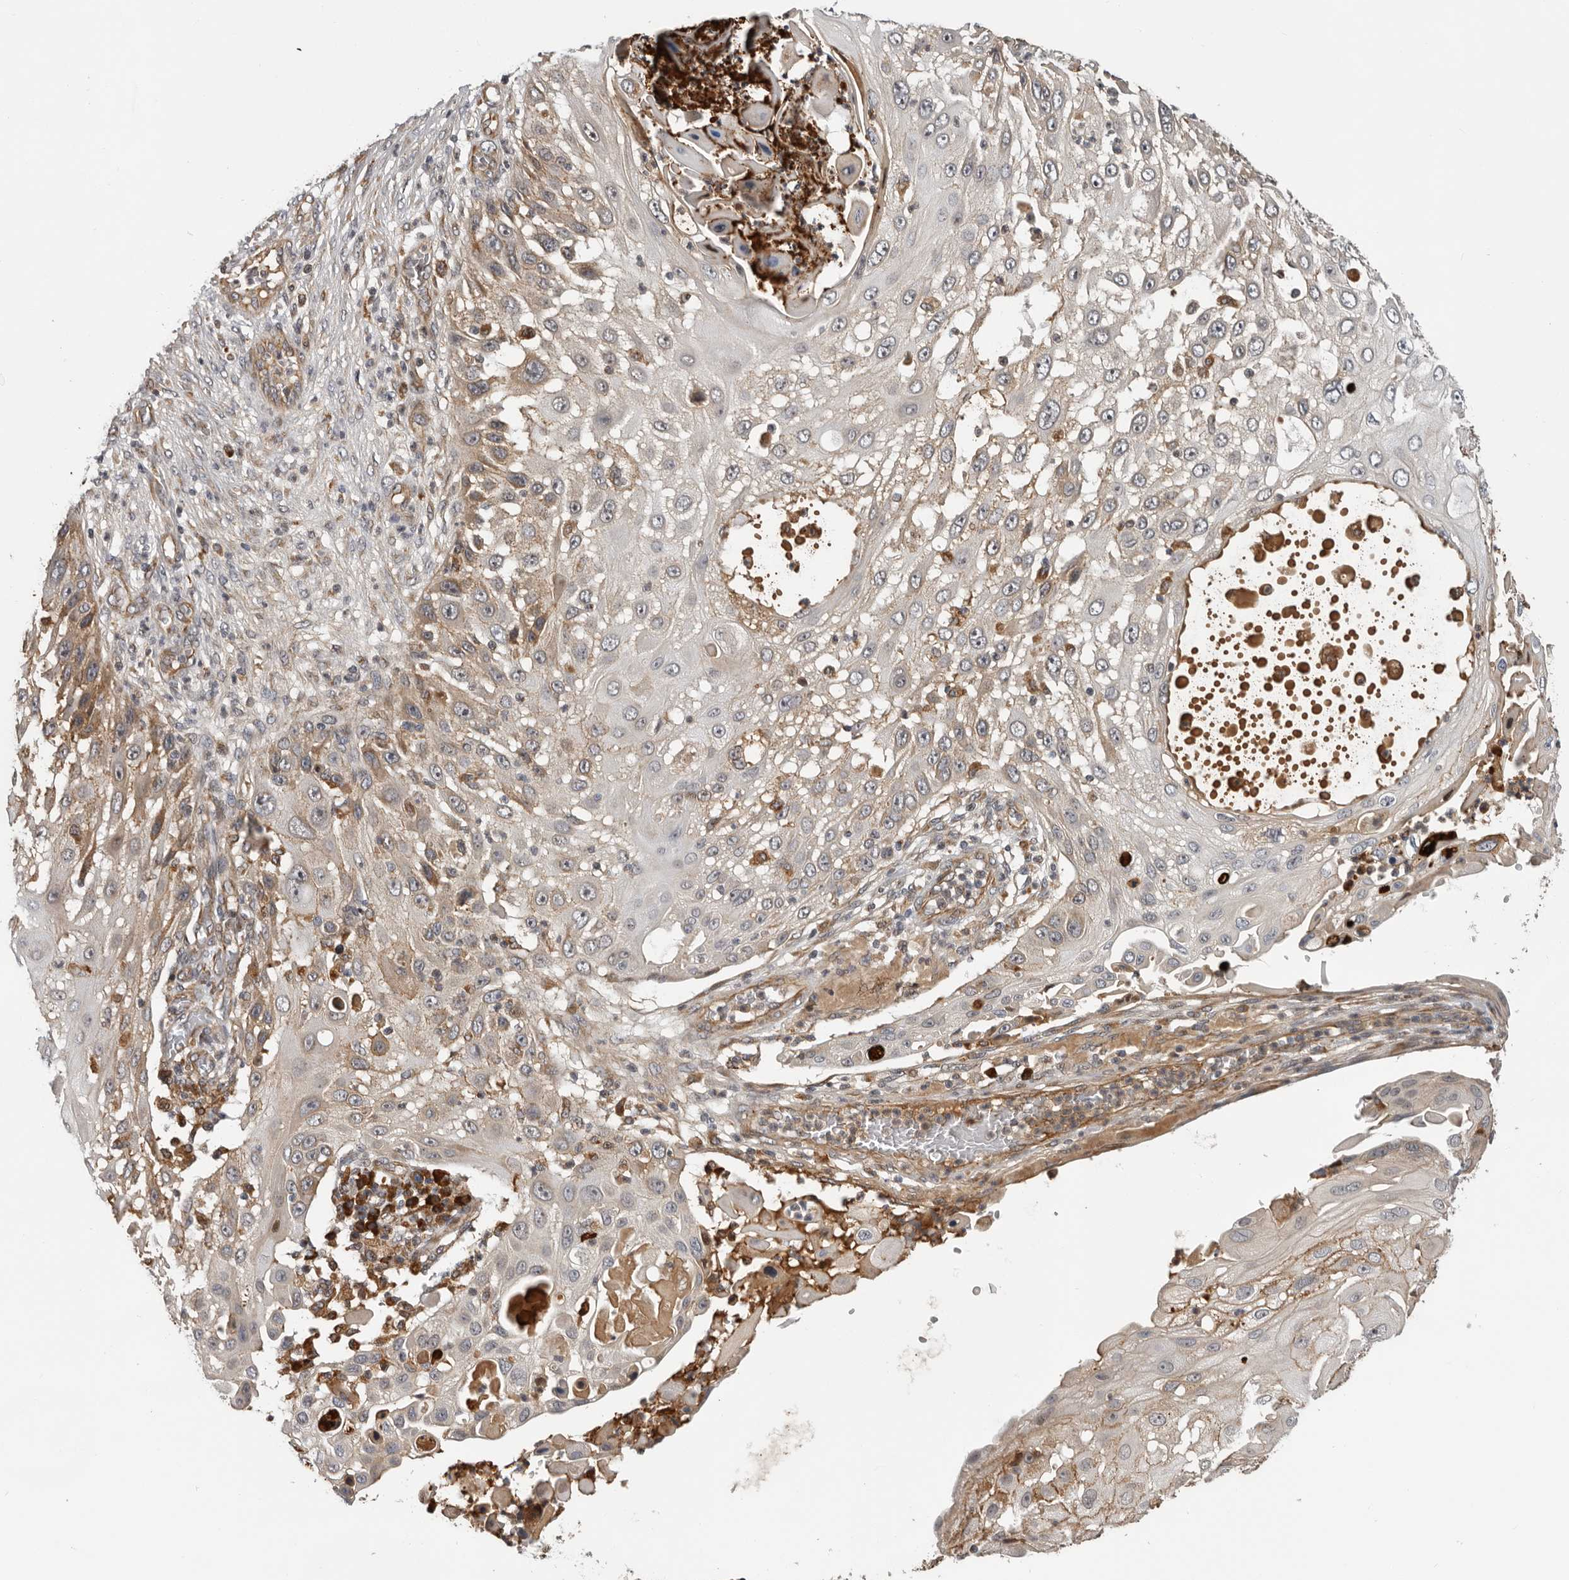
{"staining": {"intensity": "moderate", "quantity": "25%-75%", "location": "cytoplasmic/membranous"}, "tissue": "skin cancer", "cell_type": "Tumor cells", "image_type": "cancer", "snomed": [{"axis": "morphology", "description": "Squamous cell carcinoma, NOS"}, {"axis": "topography", "description": "Skin"}], "caption": "Protein staining by immunohistochemistry reveals moderate cytoplasmic/membranous staining in approximately 25%-75% of tumor cells in squamous cell carcinoma (skin).", "gene": "RNF157", "patient": {"sex": "female", "age": 44}}